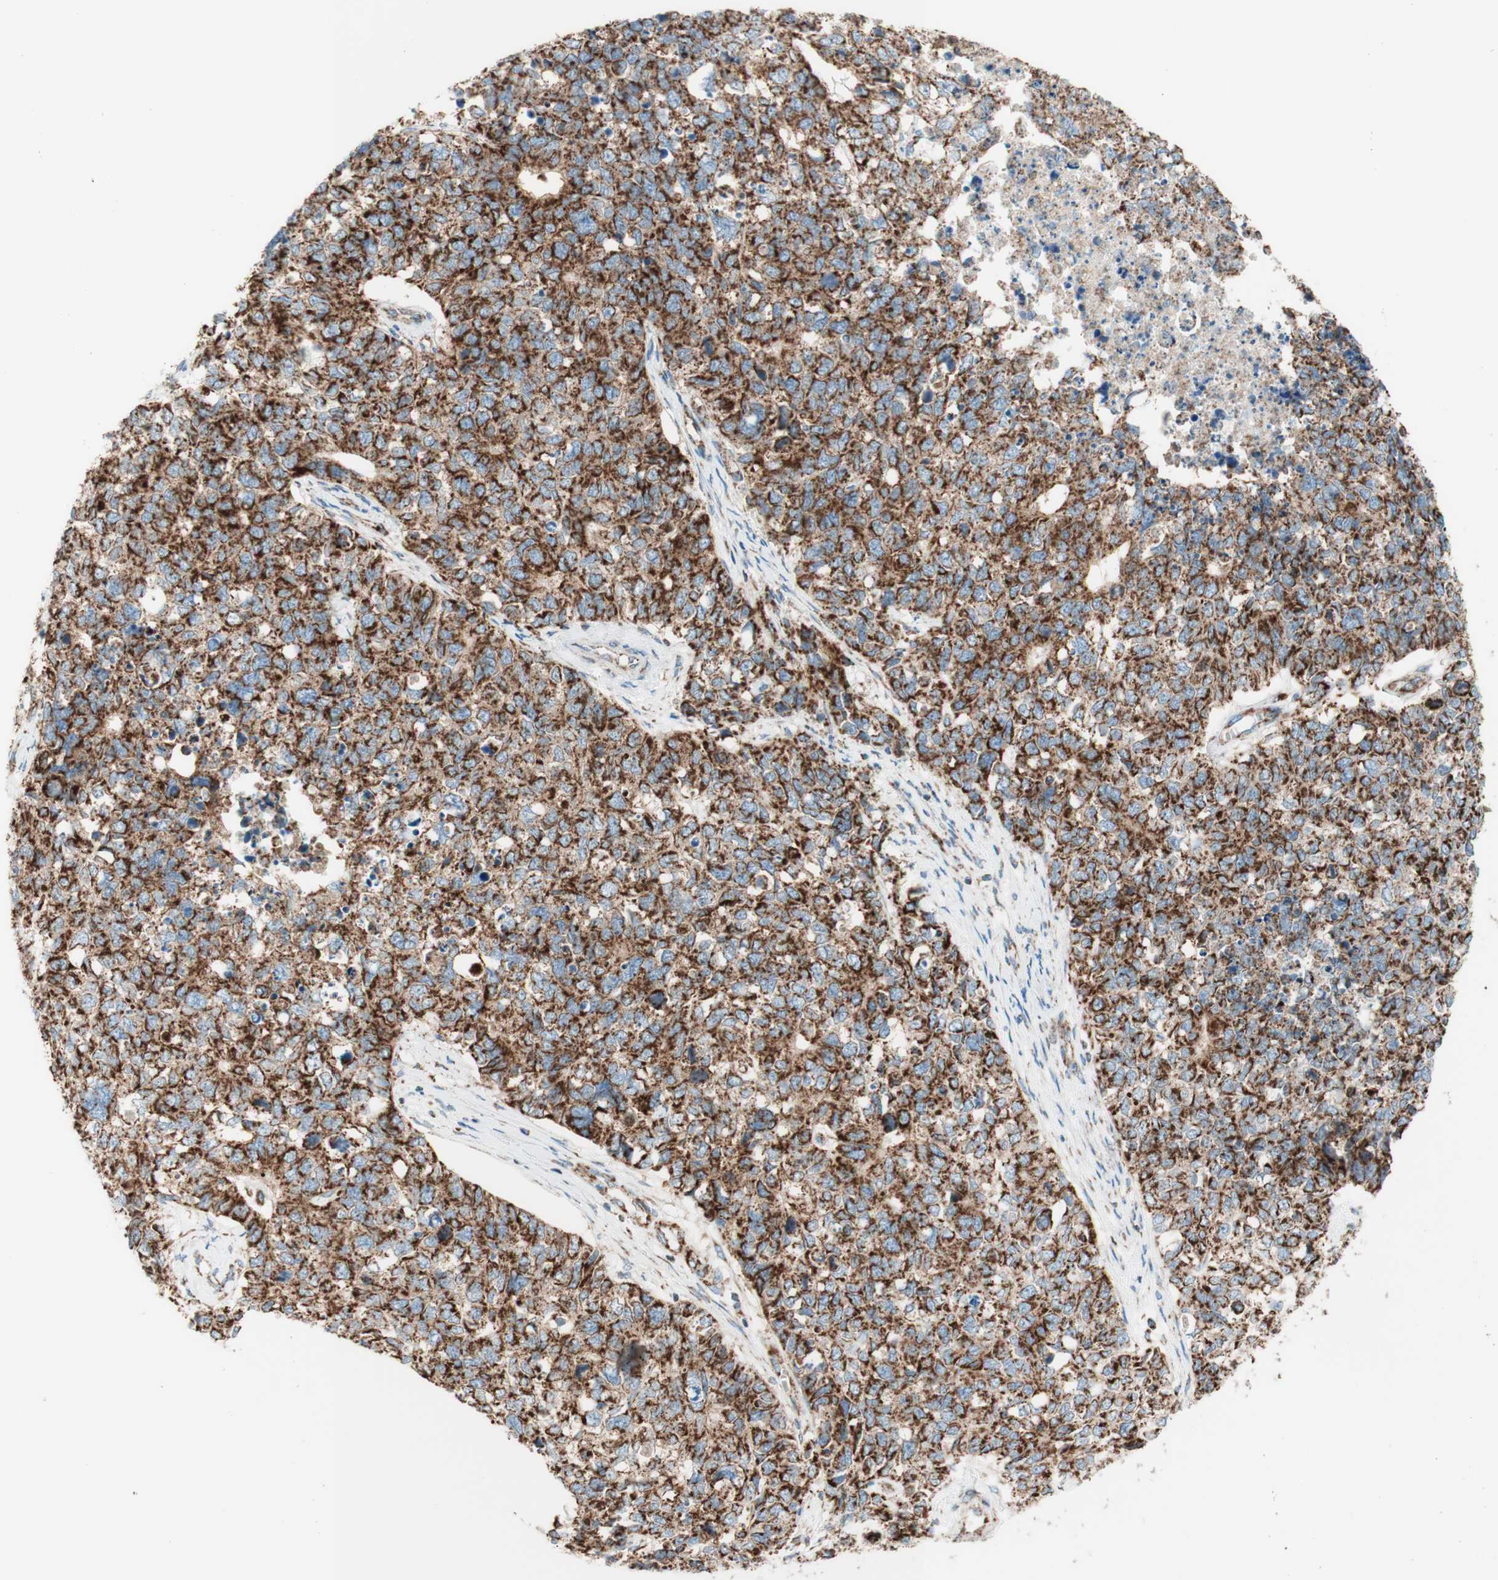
{"staining": {"intensity": "strong", "quantity": ">75%", "location": "cytoplasmic/membranous"}, "tissue": "cervical cancer", "cell_type": "Tumor cells", "image_type": "cancer", "snomed": [{"axis": "morphology", "description": "Squamous cell carcinoma, NOS"}, {"axis": "topography", "description": "Cervix"}], "caption": "Immunohistochemistry (IHC) image of squamous cell carcinoma (cervical) stained for a protein (brown), which displays high levels of strong cytoplasmic/membranous positivity in approximately >75% of tumor cells.", "gene": "TOMM20", "patient": {"sex": "female", "age": 63}}